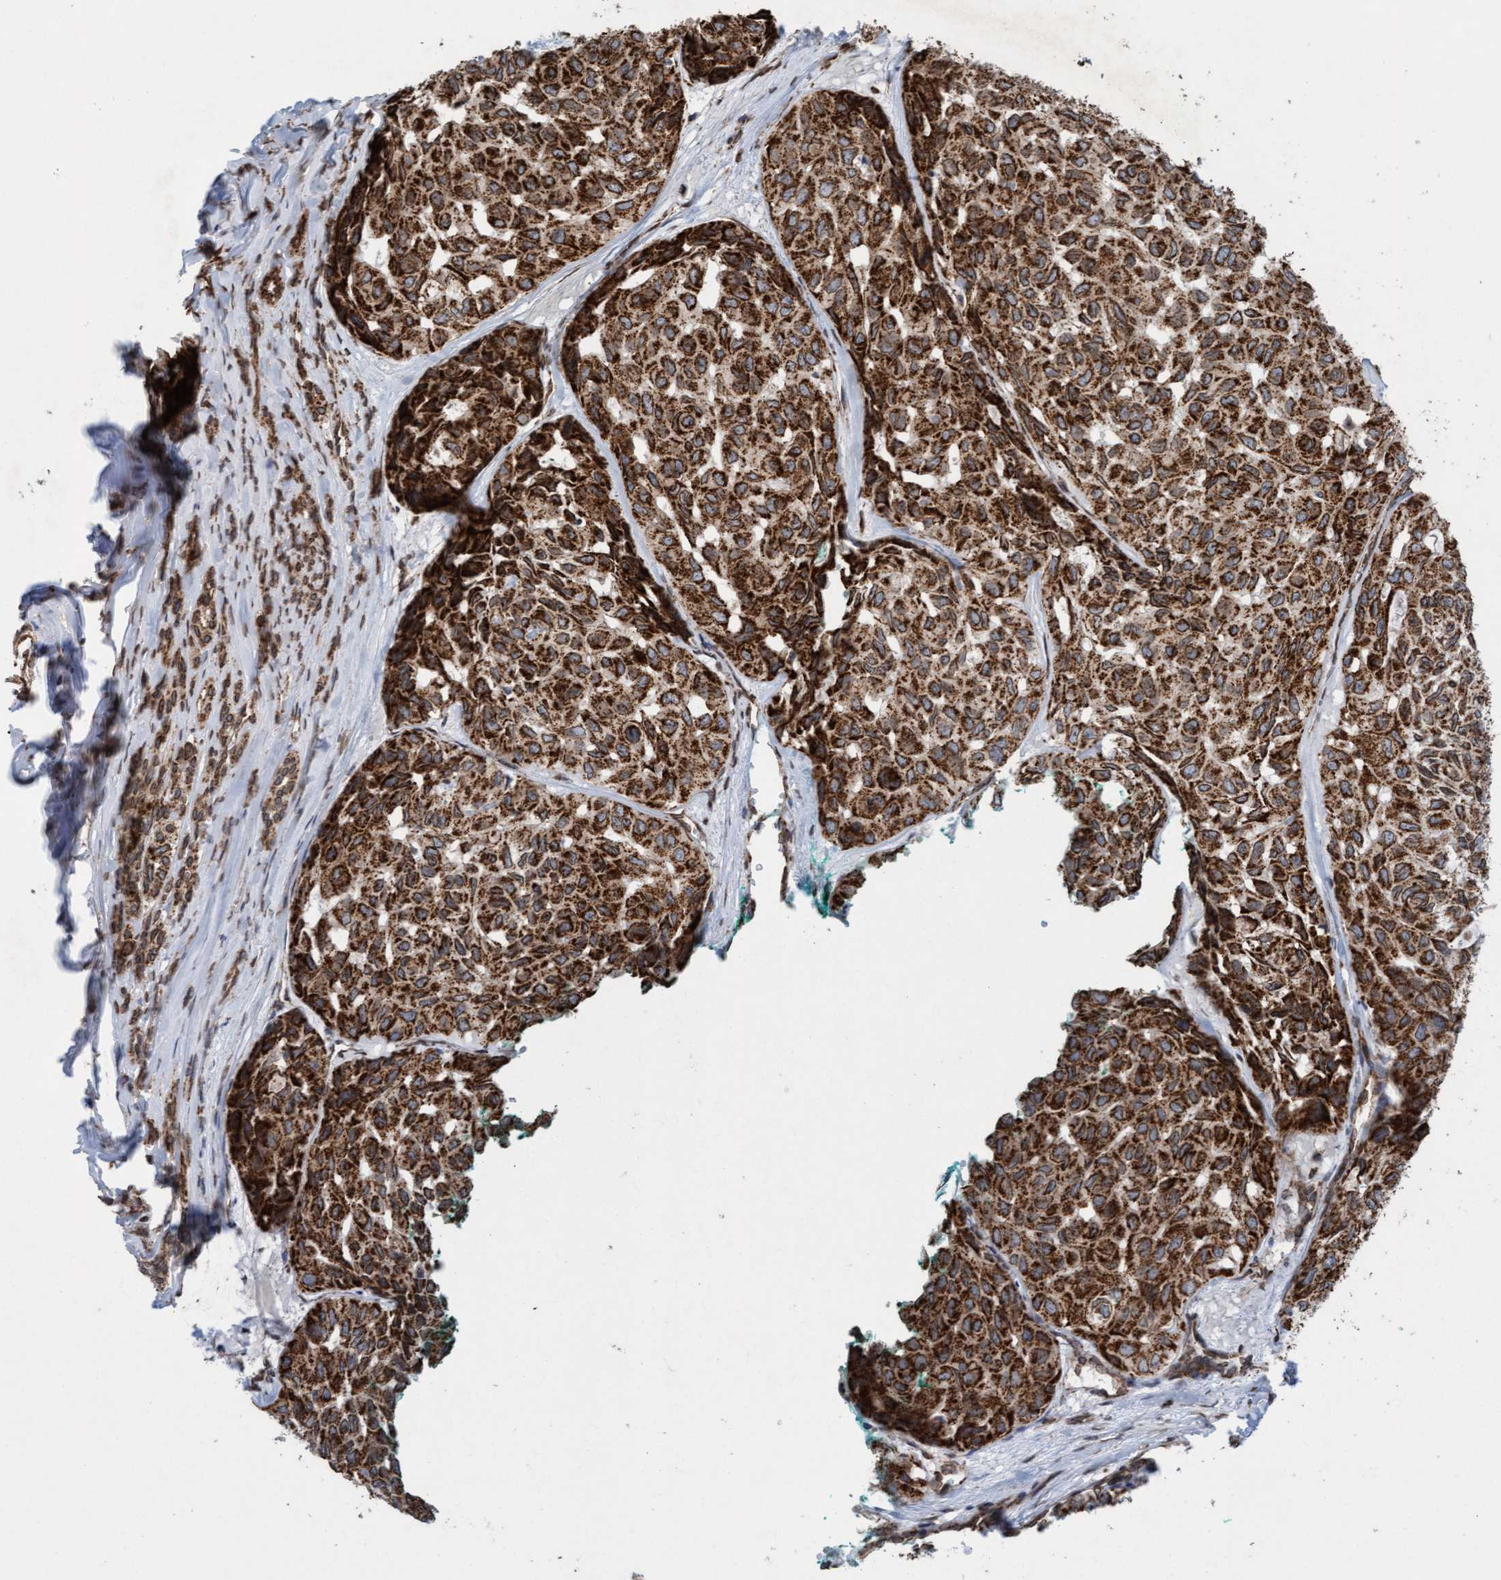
{"staining": {"intensity": "strong", "quantity": ">75%", "location": "cytoplasmic/membranous"}, "tissue": "head and neck cancer", "cell_type": "Tumor cells", "image_type": "cancer", "snomed": [{"axis": "morphology", "description": "Adenocarcinoma, NOS"}, {"axis": "topography", "description": "Salivary gland, NOS"}, {"axis": "topography", "description": "Head-Neck"}], "caption": "Protein expression analysis of head and neck adenocarcinoma reveals strong cytoplasmic/membranous expression in approximately >75% of tumor cells.", "gene": "MRPS23", "patient": {"sex": "female", "age": 76}}